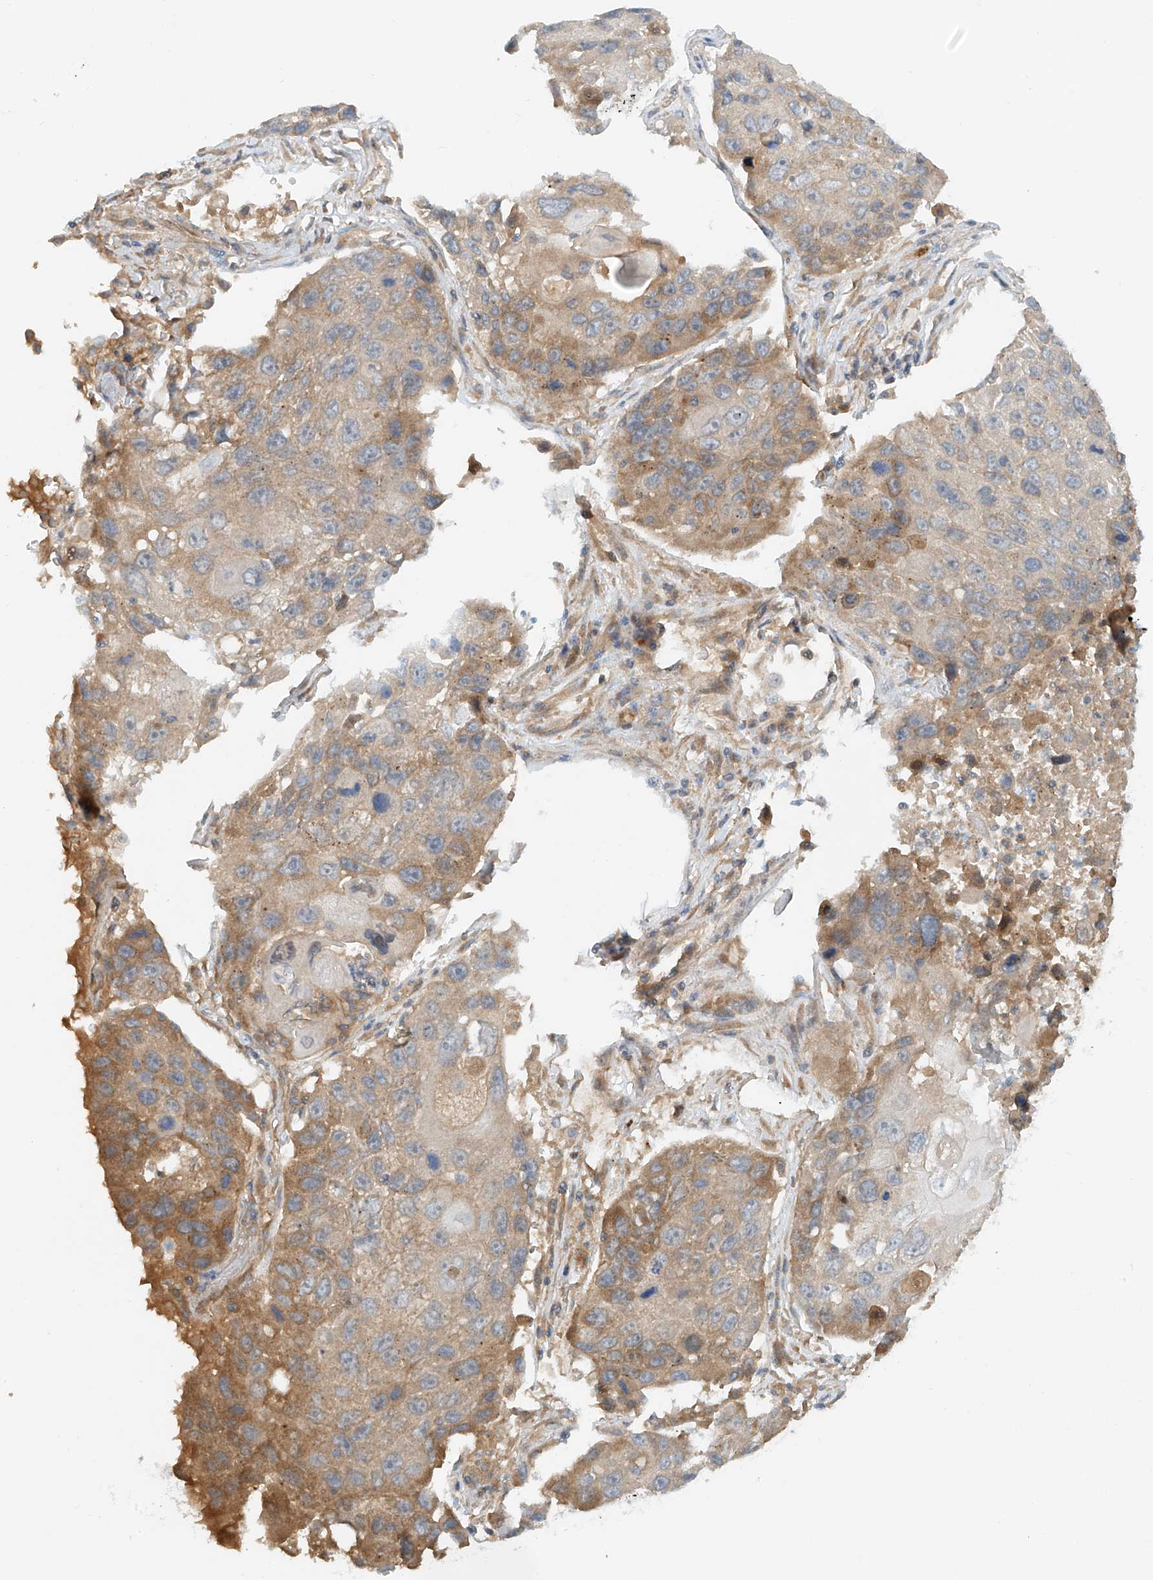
{"staining": {"intensity": "moderate", "quantity": "<25%", "location": "cytoplasmic/membranous"}, "tissue": "lung cancer", "cell_type": "Tumor cells", "image_type": "cancer", "snomed": [{"axis": "morphology", "description": "Squamous cell carcinoma, NOS"}, {"axis": "topography", "description": "Lung"}], "caption": "Immunohistochemical staining of human lung squamous cell carcinoma reveals moderate cytoplasmic/membranous protein staining in about <25% of tumor cells.", "gene": "LYRM9", "patient": {"sex": "male", "age": 61}}